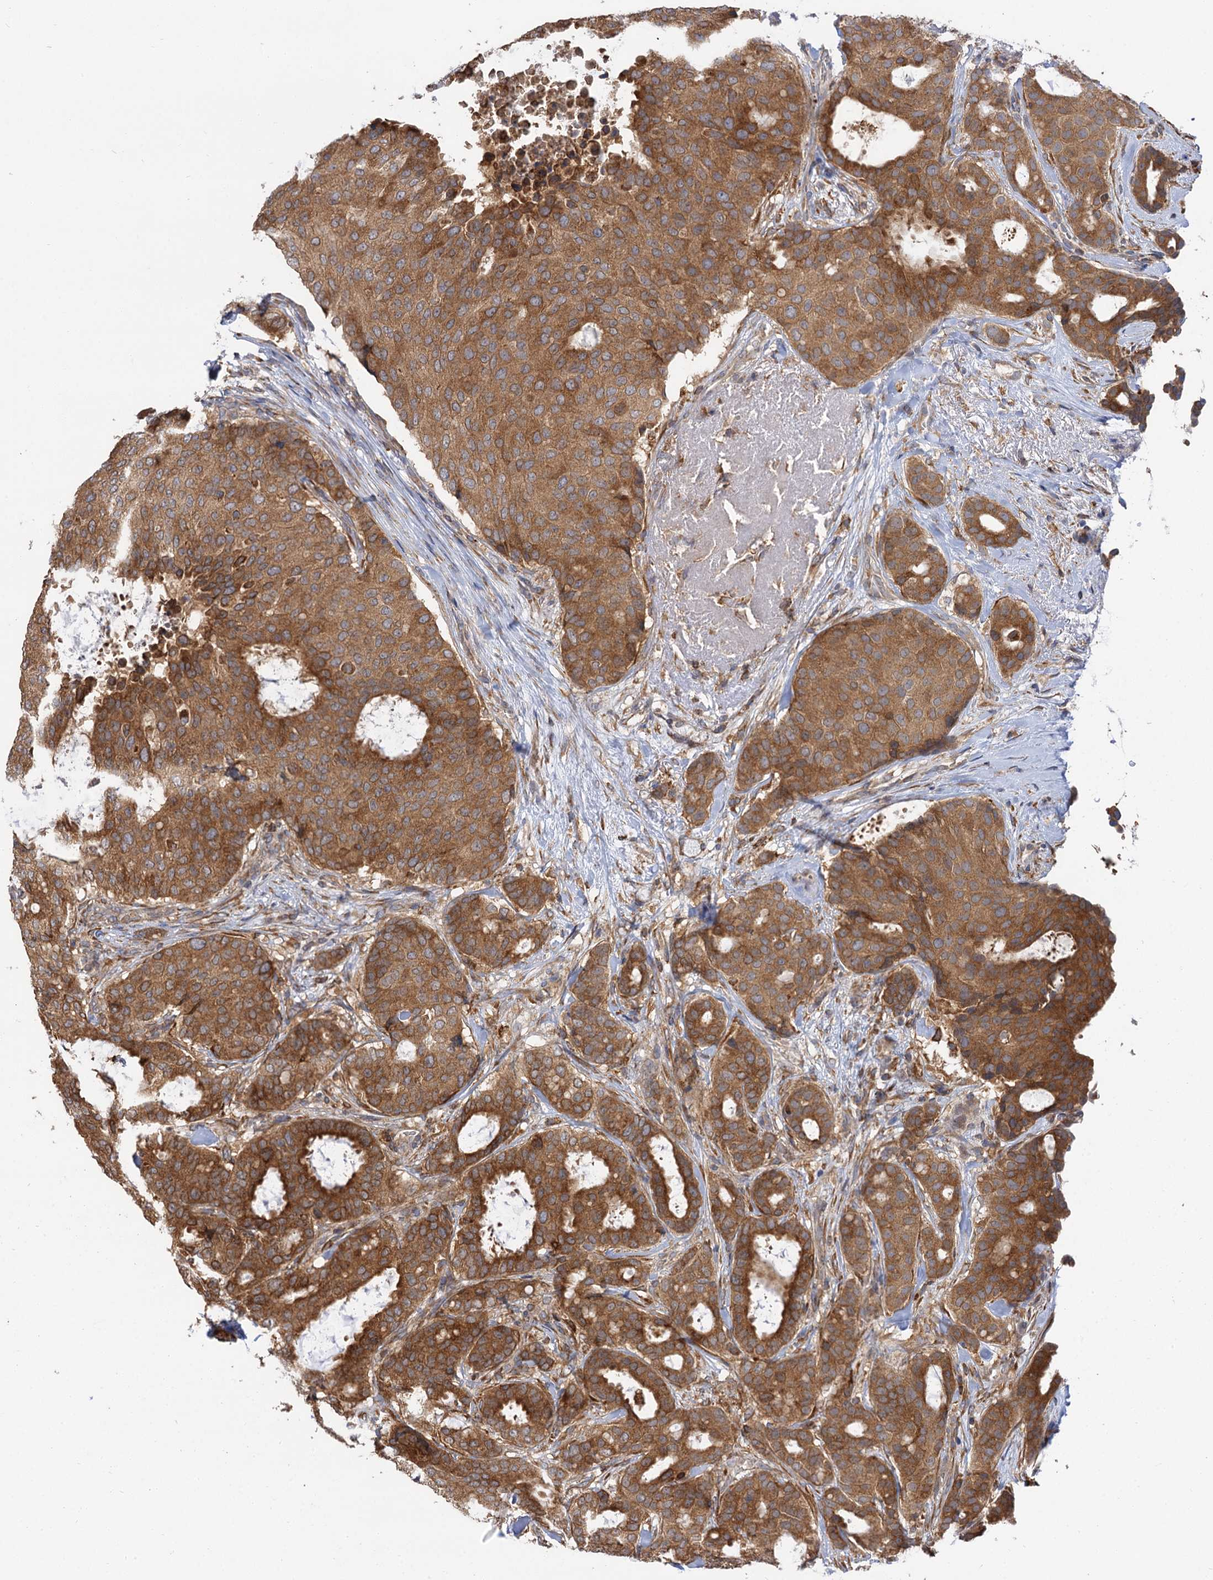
{"staining": {"intensity": "moderate", "quantity": ">75%", "location": "cytoplasmic/membranous"}, "tissue": "breast cancer", "cell_type": "Tumor cells", "image_type": "cancer", "snomed": [{"axis": "morphology", "description": "Duct carcinoma"}, {"axis": "topography", "description": "Breast"}], "caption": "About >75% of tumor cells in human breast intraductal carcinoma reveal moderate cytoplasmic/membranous protein expression as visualized by brown immunohistochemical staining.", "gene": "PPIP5K2", "patient": {"sex": "female", "age": 75}}